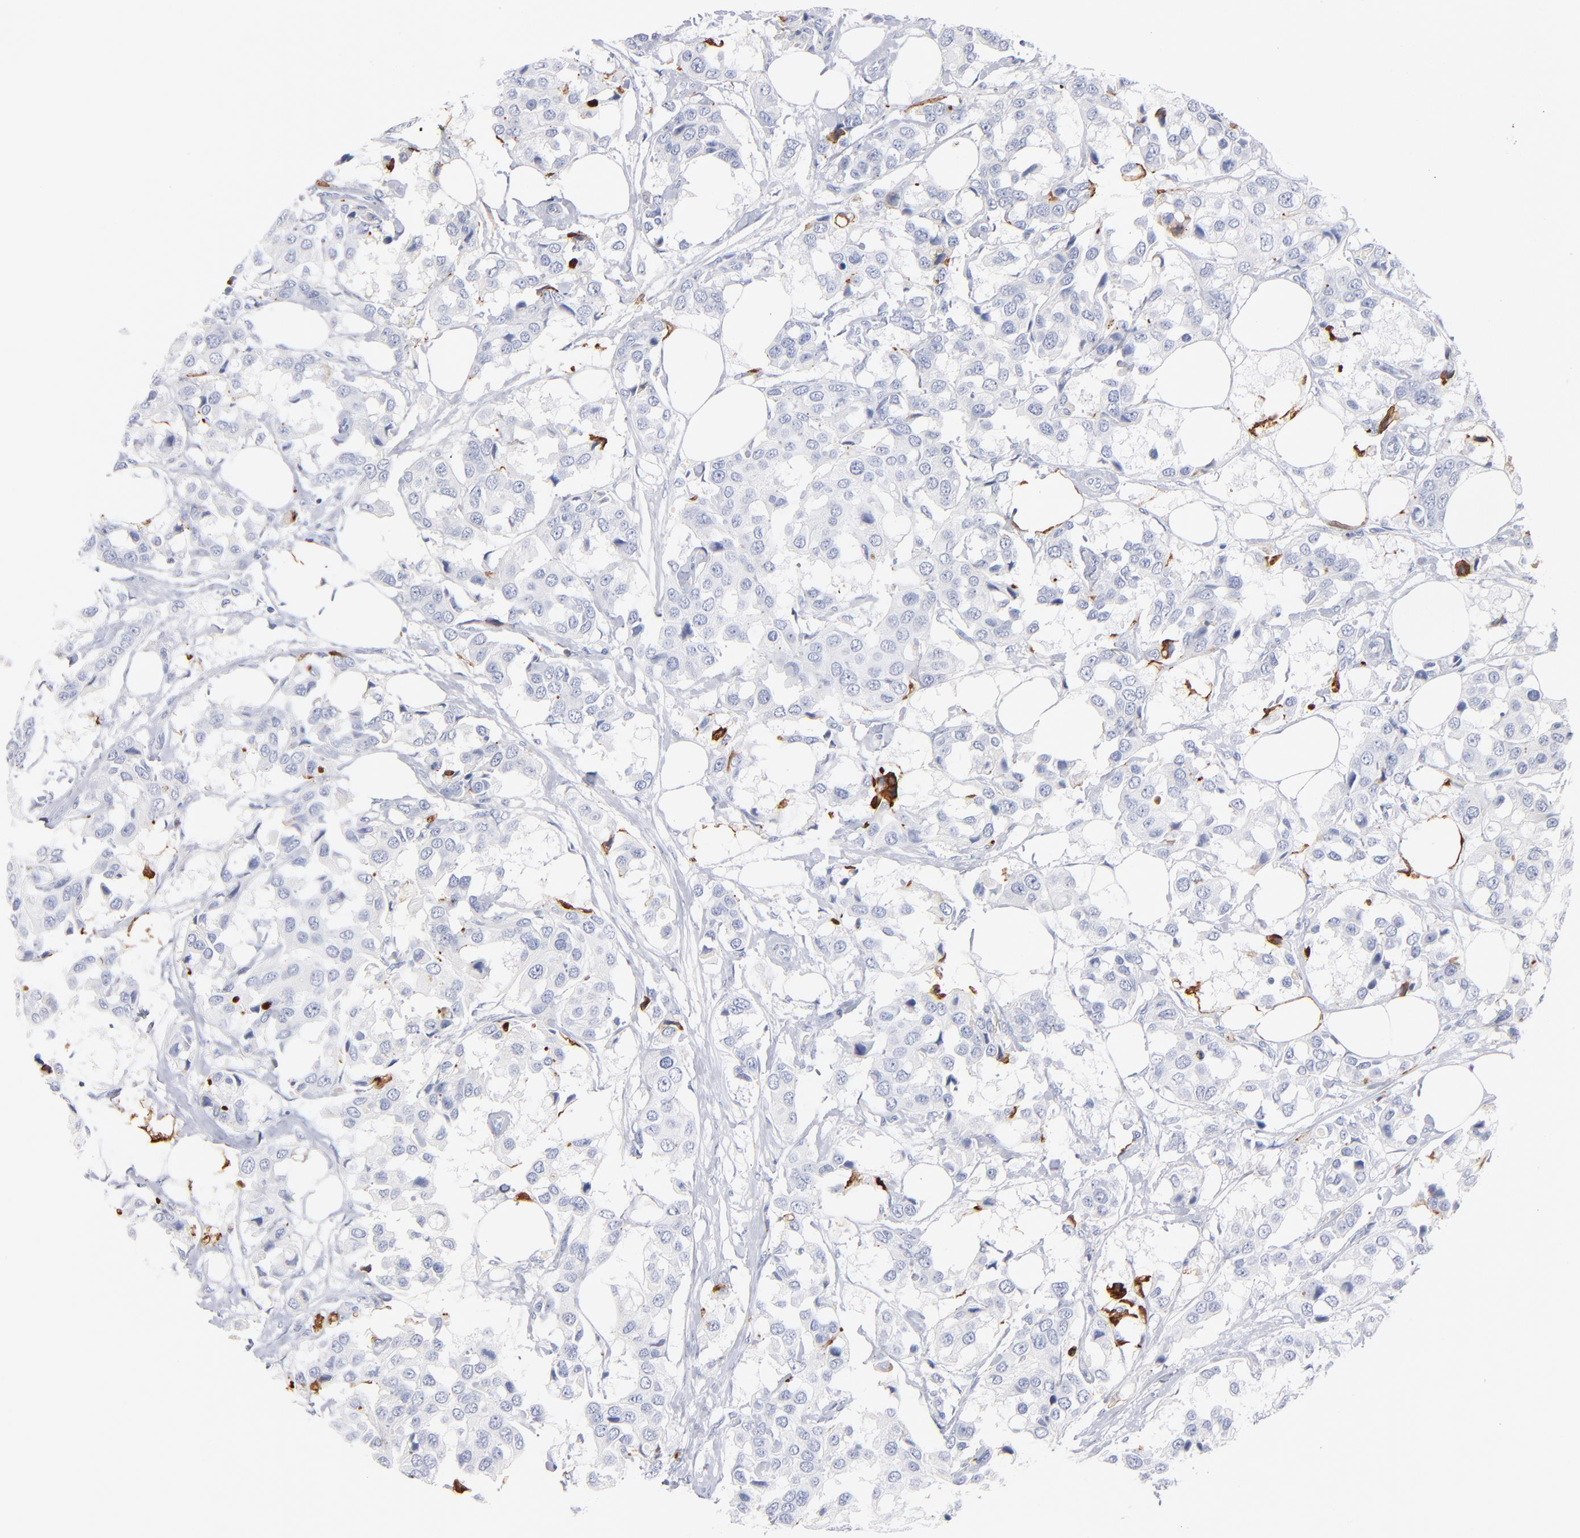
{"staining": {"intensity": "negative", "quantity": "none", "location": "none"}, "tissue": "breast cancer", "cell_type": "Tumor cells", "image_type": "cancer", "snomed": [{"axis": "morphology", "description": "Duct carcinoma"}, {"axis": "topography", "description": "Breast"}], "caption": "Breast intraductal carcinoma stained for a protein using immunohistochemistry (IHC) demonstrates no staining tumor cells.", "gene": "APOH", "patient": {"sex": "female", "age": 80}}